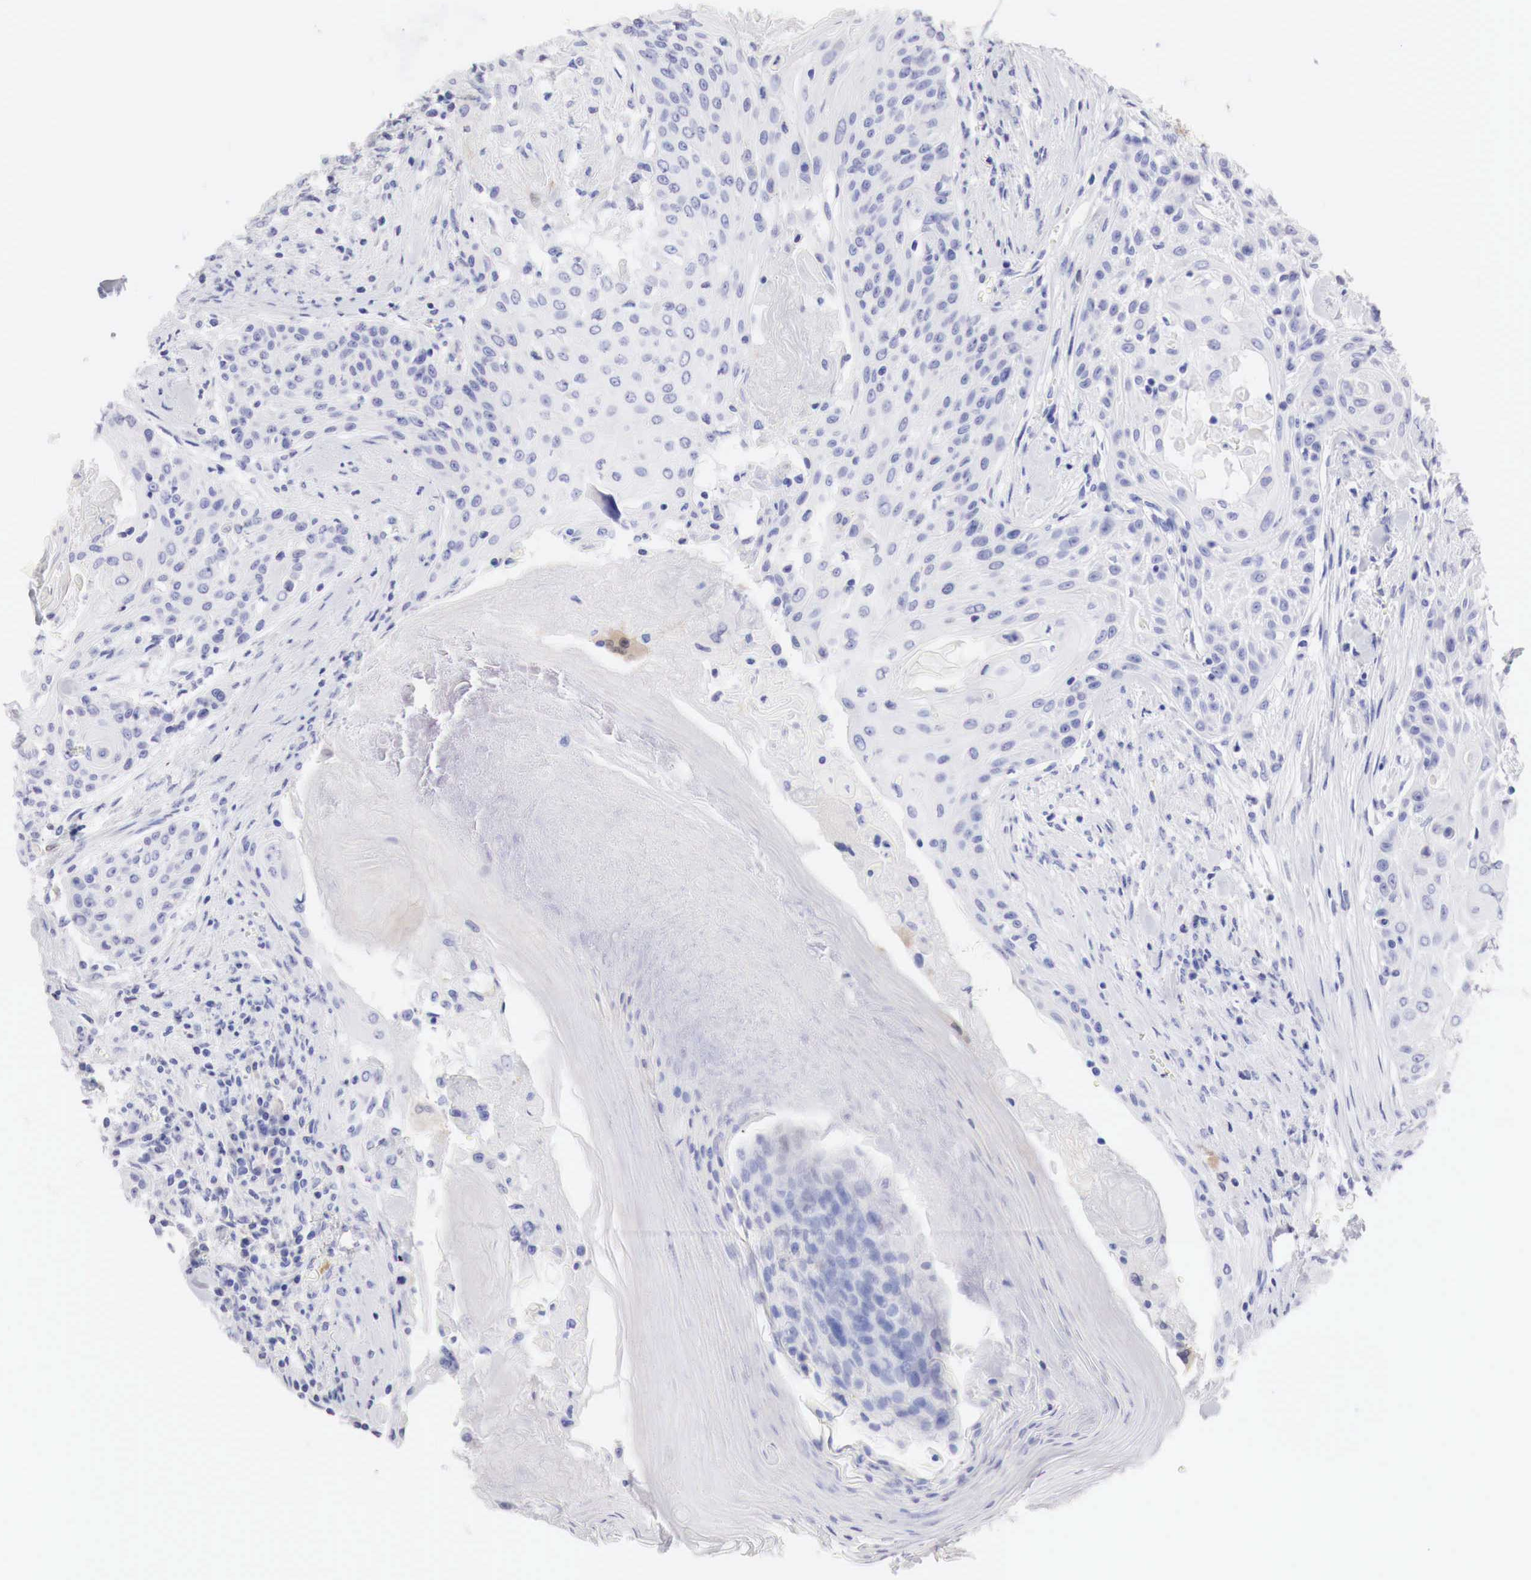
{"staining": {"intensity": "negative", "quantity": "none", "location": "none"}, "tissue": "head and neck cancer", "cell_type": "Tumor cells", "image_type": "cancer", "snomed": [{"axis": "morphology", "description": "Squamous cell carcinoma, NOS"}, {"axis": "morphology", "description": "Squamous cell carcinoma, metastatic, NOS"}, {"axis": "topography", "description": "Lymph node"}, {"axis": "topography", "description": "Salivary gland"}, {"axis": "topography", "description": "Head-Neck"}], "caption": "The image exhibits no staining of tumor cells in head and neck cancer.", "gene": "CDKN2A", "patient": {"sex": "female", "age": 74}}